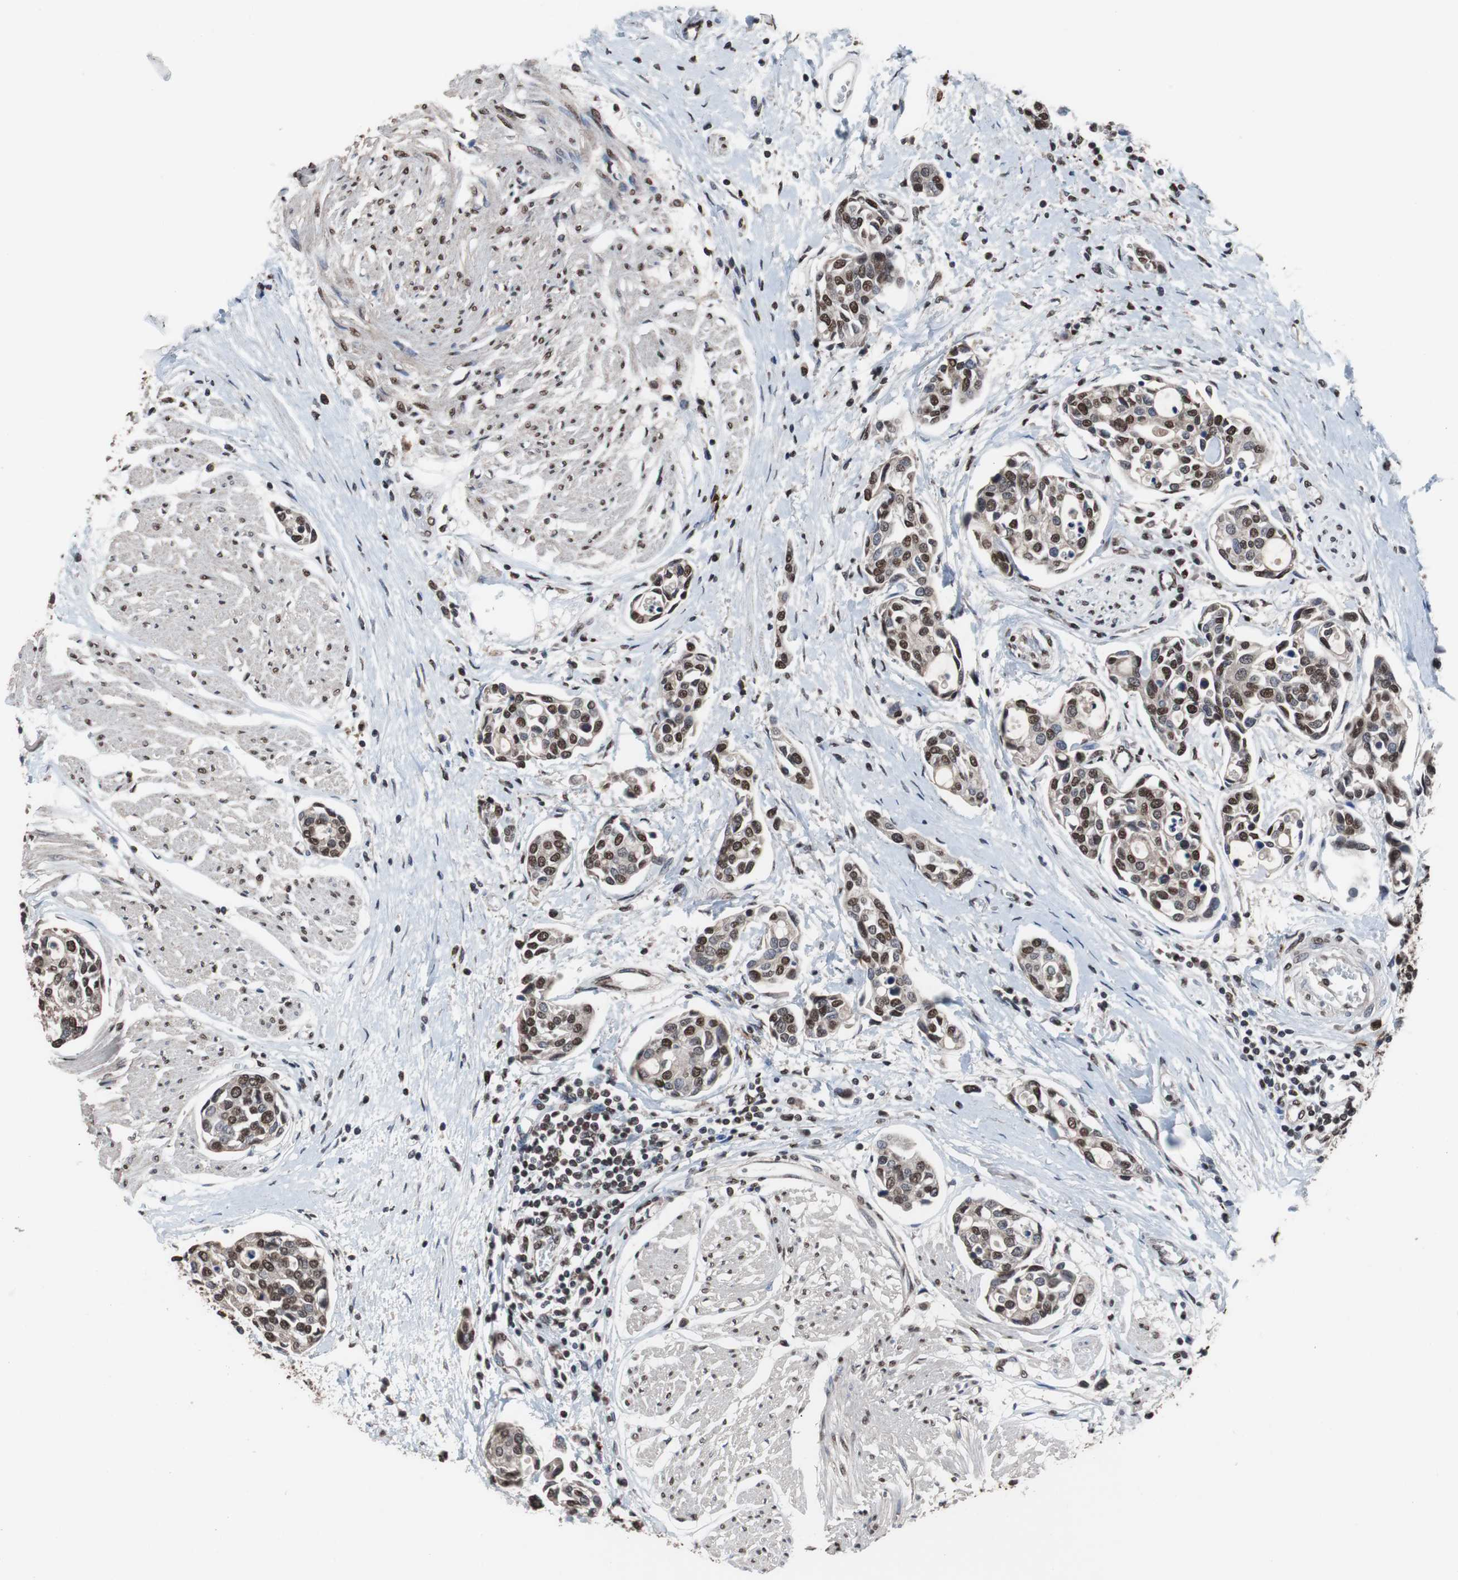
{"staining": {"intensity": "moderate", "quantity": ">75%", "location": "nuclear"}, "tissue": "urothelial cancer", "cell_type": "Tumor cells", "image_type": "cancer", "snomed": [{"axis": "morphology", "description": "Urothelial carcinoma, High grade"}, {"axis": "topography", "description": "Urinary bladder"}], "caption": "IHC (DAB (3,3'-diaminobenzidine)) staining of high-grade urothelial carcinoma exhibits moderate nuclear protein staining in about >75% of tumor cells.", "gene": "MED27", "patient": {"sex": "male", "age": 78}}